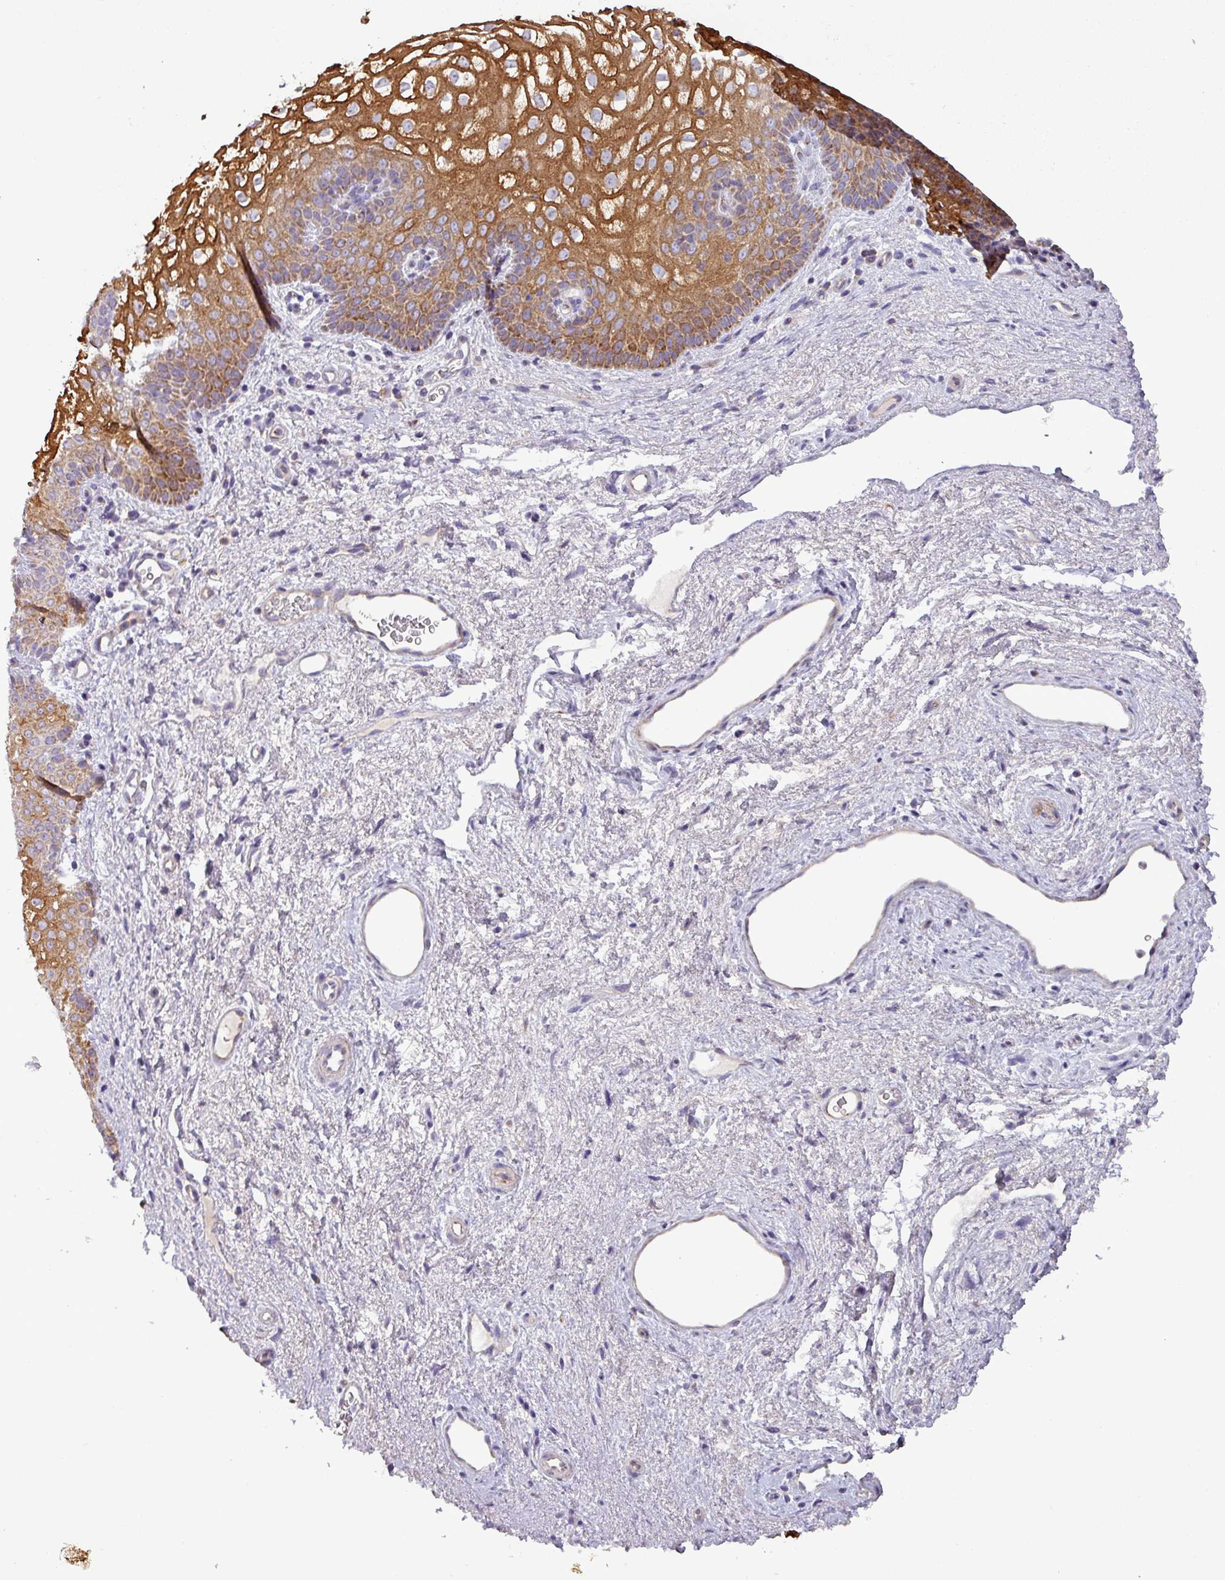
{"staining": {"intensity": "strong", "quantity": ">75%", "location": "cytoplasmic/membranous"}, "tissue": "vagina", "cell_type": "Squamous epithelial cells", "image_type": "normal", "snomed": [{"axis": "morphology", "description": "Normal tissue, NOS"}, {"axis": "topography", "description": "Vagina"}], "caption": "IHC photomicrograph of normal human vagina stained for a protein (brown), which displays high levels of strong cytoplasmic/membranous staining in approximately >75% of squamous epithelial cells.", "gene": "PNMA6A", "patient": {"sex": "female", "age": 47}}